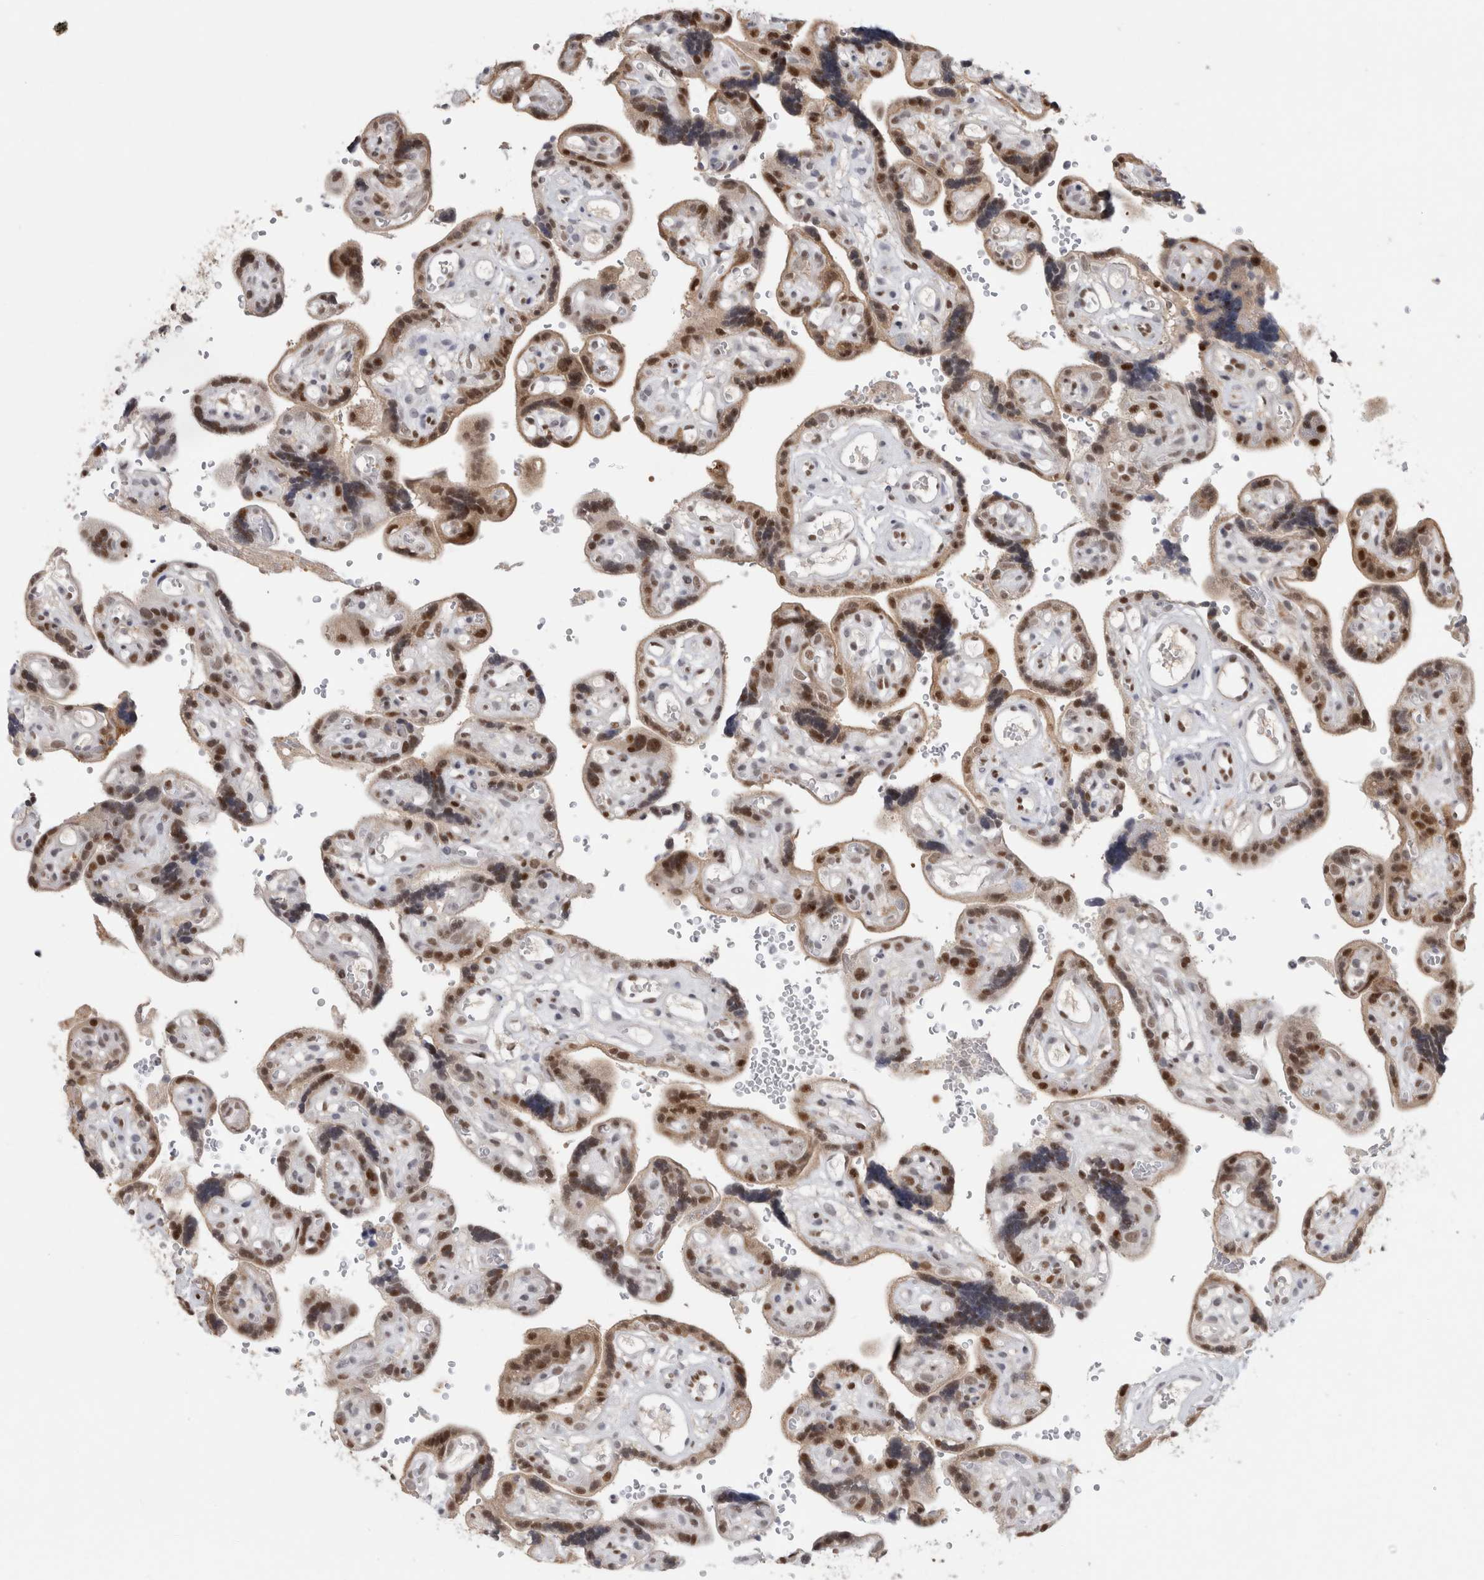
{"staining": {"intensity": "moderate", "quantity": "<25%", "location": "nuclear"}, "tissue": "placenta", "cell_type": "Decidual cells", "image_type": "normal", "snomed": [{"axis": "morphology", "description": "Normal tissue, NOS"}, {"axis": "topography", "description": "Placenta"}], "caption": "Protein expression analysis of normal placenta exhibits moderate nuclear staining in approximately <25% of decidual cells. (DAB = brown stain, brightfield microscopy at high magnification).", "gene": "SRARP", "patient": {"sex": "female", "age": 30}}